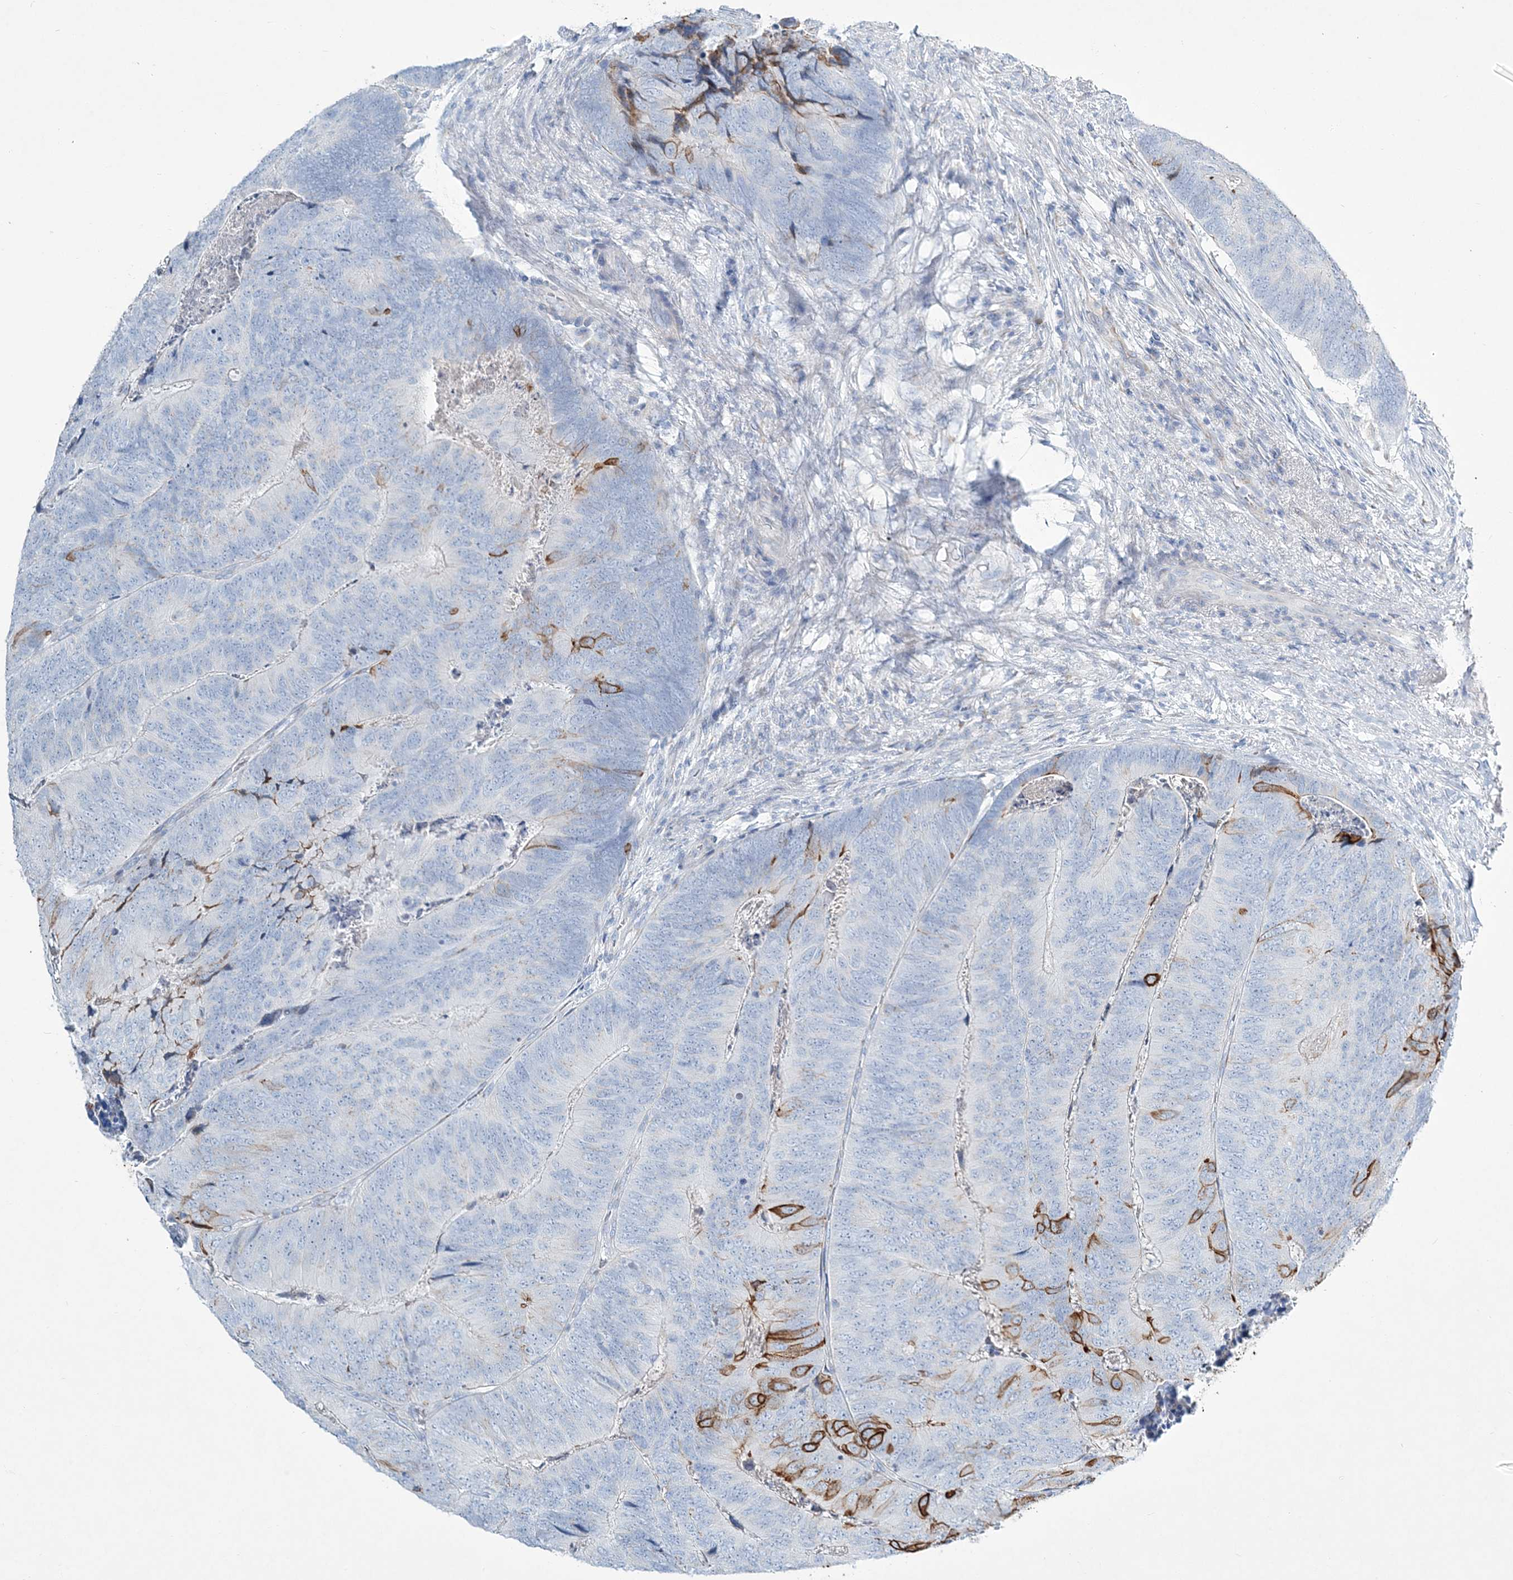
{"staining": {"intensity": "strong", "quantity": "<25%", "location": "cytoplasmic/membranous"}, "tissue": "colorectal cancer", "cell_type": "Tumor cells", "image_type": "cancer", "snomed": [{"axis": "morphology", "description": "Adenocarcinoma, NOS"}, {"axis": "topography", "description": "Colon"}], "caption": "Human colorectal adenocarcinoma stained with a protein marker shows strong staining in tumor cells.", "gene": "ADGRL1", "patient": {"sex": "female", "age": 67}}